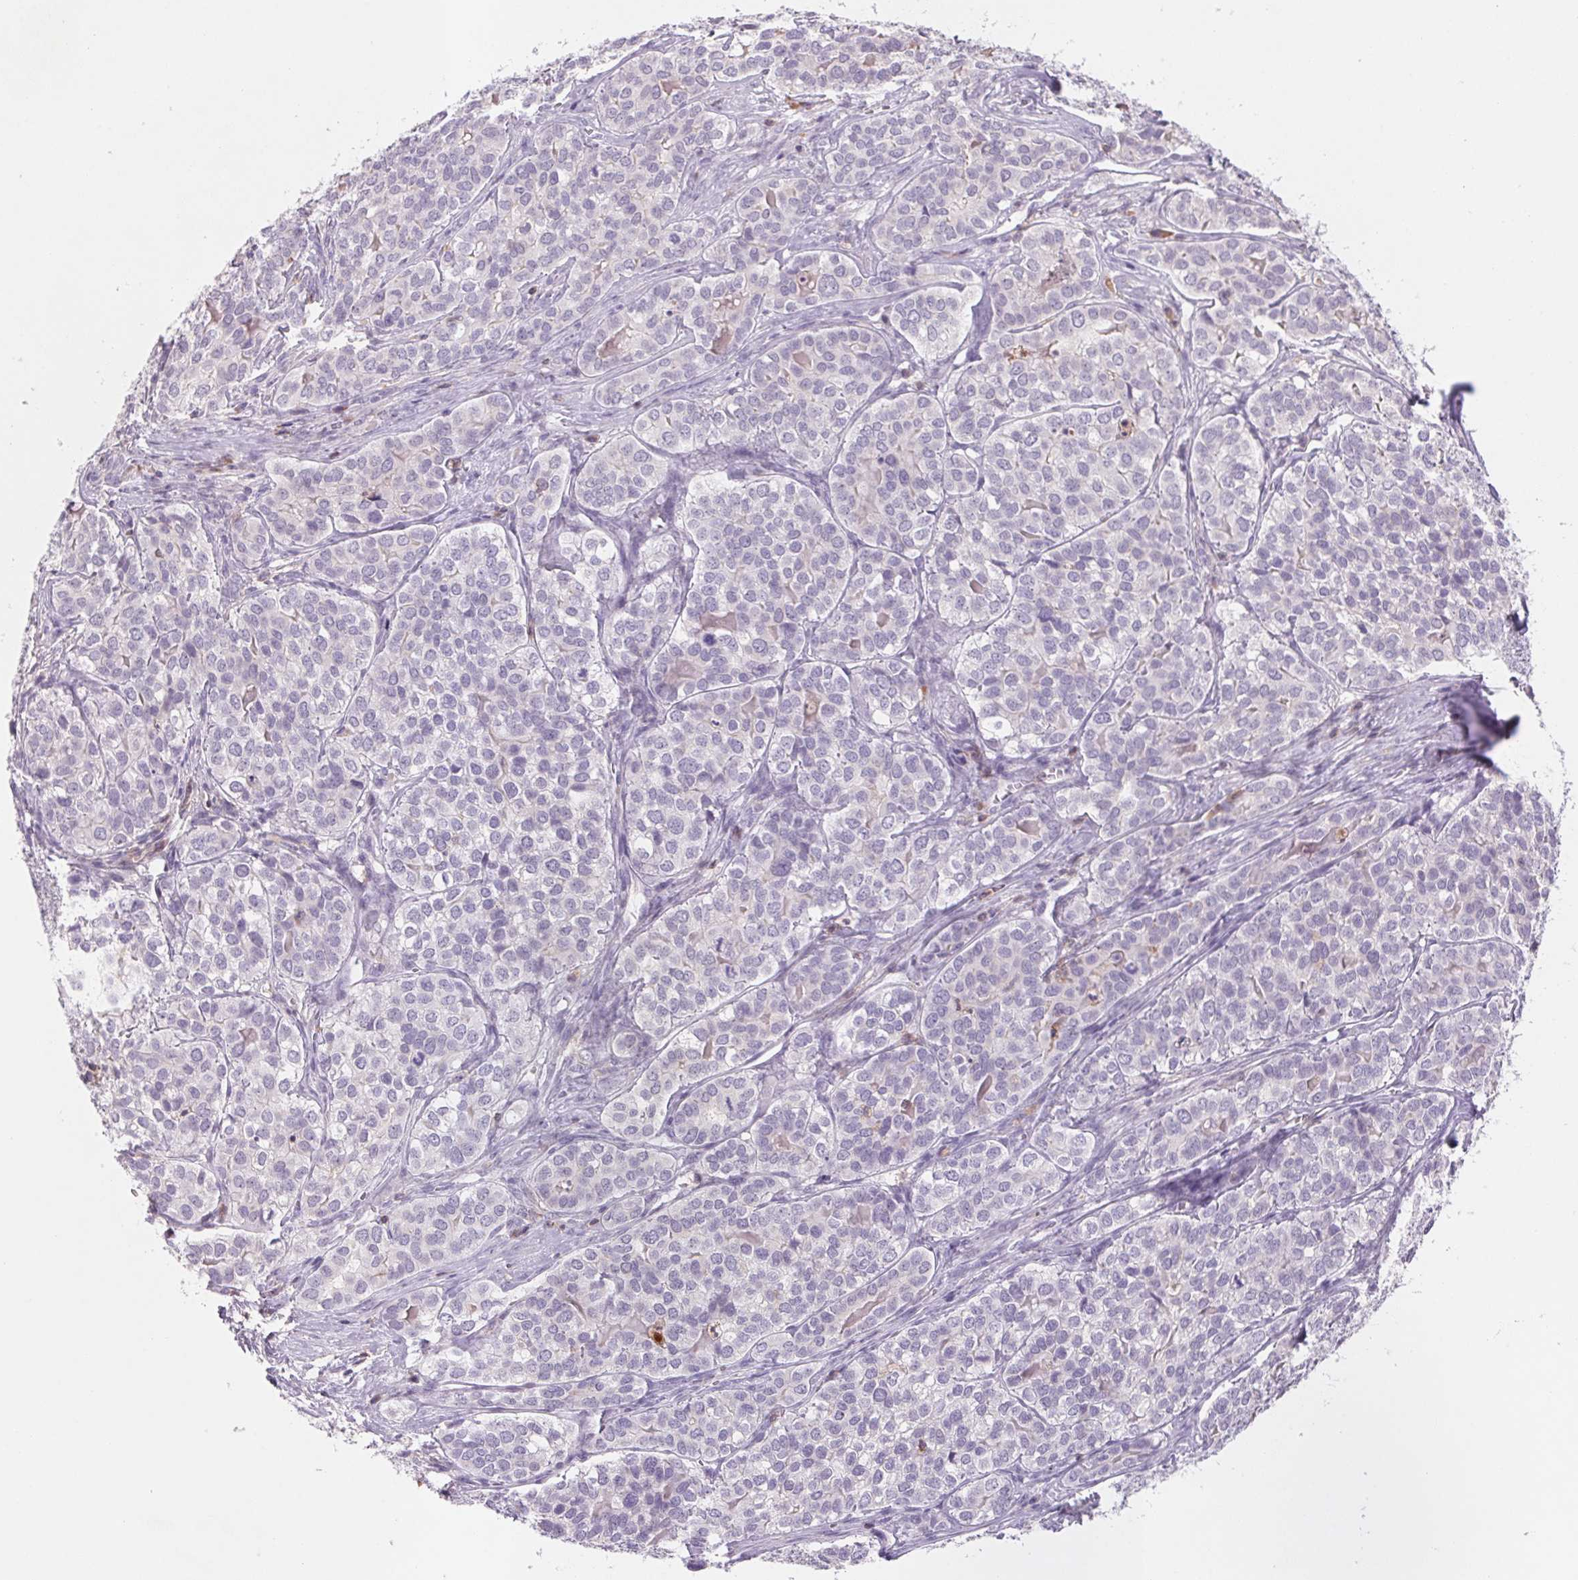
{"staining": {"intensity": "negative", "quantity": "none", "location": "none"}, "tissue": "liver cancer", "cell_type": "Tumor cells", "image_type": "cancer", "snomed": [{"axis": "morphology", "description": "Cholangiocarcinoma"}, {"axis": "topography", "description": "Liver"}], "caption": "Micrograph shows no protein positivity in tumor cells of liver cancer (cholangiocarcinoma) tissue.", "gene": "KIF26A", "patient": {"sex": "male", "age": 56}}